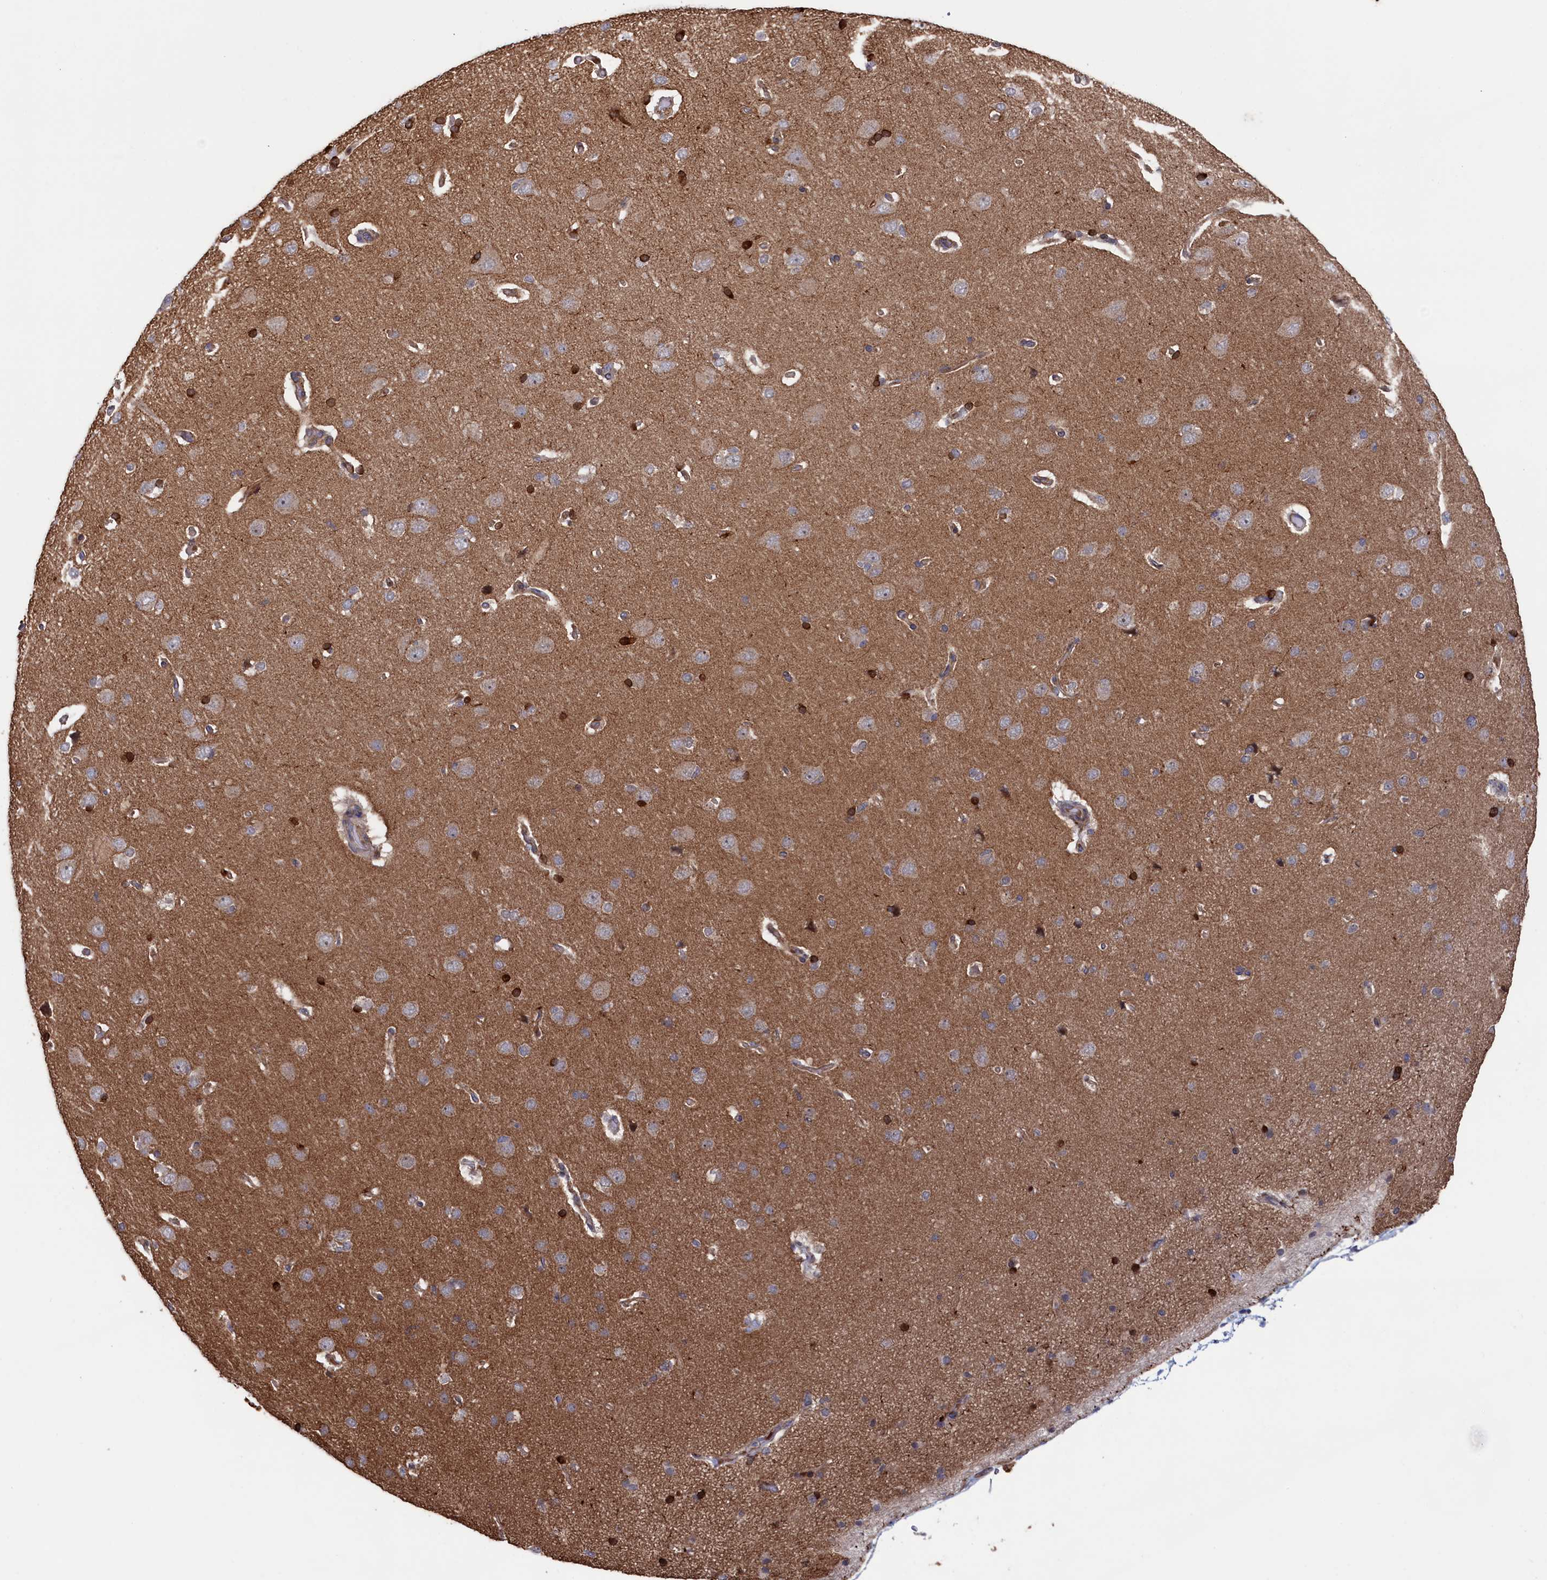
{"staining": {"intensity": "weak", "quantity": ">75%", "location": "cytoplasmic/membranous"}, "tissue": "cerebral cortex", "cell_type": "Endothelial cells", "image_type": "normal", "snomed": [{"axis": "morphology", "description": "Normal tissue, NOS"}, {"axis": "topography", "description": "Cerebral cortex"}], "caption": "Immunohistochemistry of normal cerebral cortex reveals low levels of weak cytoplasmic/membranous positivity in approximately >75% of endothelial cells.", "gene": "ZNF891", "patient": {"sex": "male", "age": 62}}